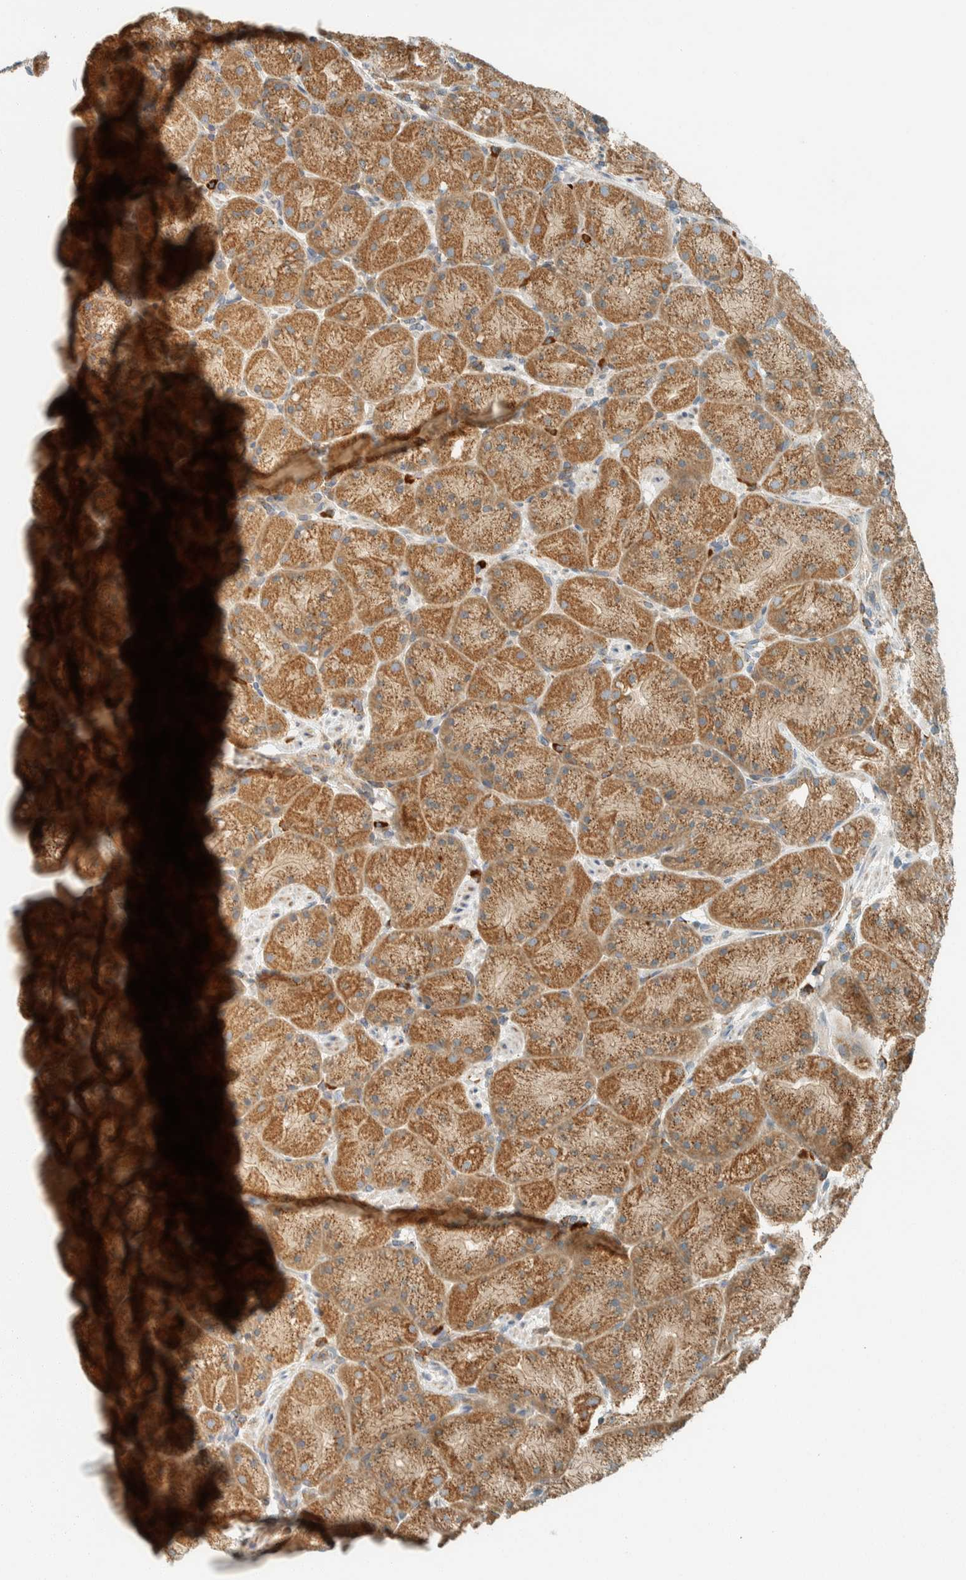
{"staining": {"intensity": "moderate", "quantity": ">75%", "location": "cytoplasmic/membranous"}, "tissue": "stomach", "cell_type": "Glandular cells", "image_type": "normal", "snomed": [{"axis": "morphology", "description": "Normal tissue, NOS"}, {"axis": "topography", "description": "Stomach, upper"}, {"axis": "topography", "description": "Stomach"}], "caption": "A histopathology image showing moderate cytoplasmic/membranous staining in approximately >75% of glandular cells in benign stomach, as visualized by brown immunohistochemical staining.", "gene": "SPAG5", "patient": {"sex": "male", "age": 48}}